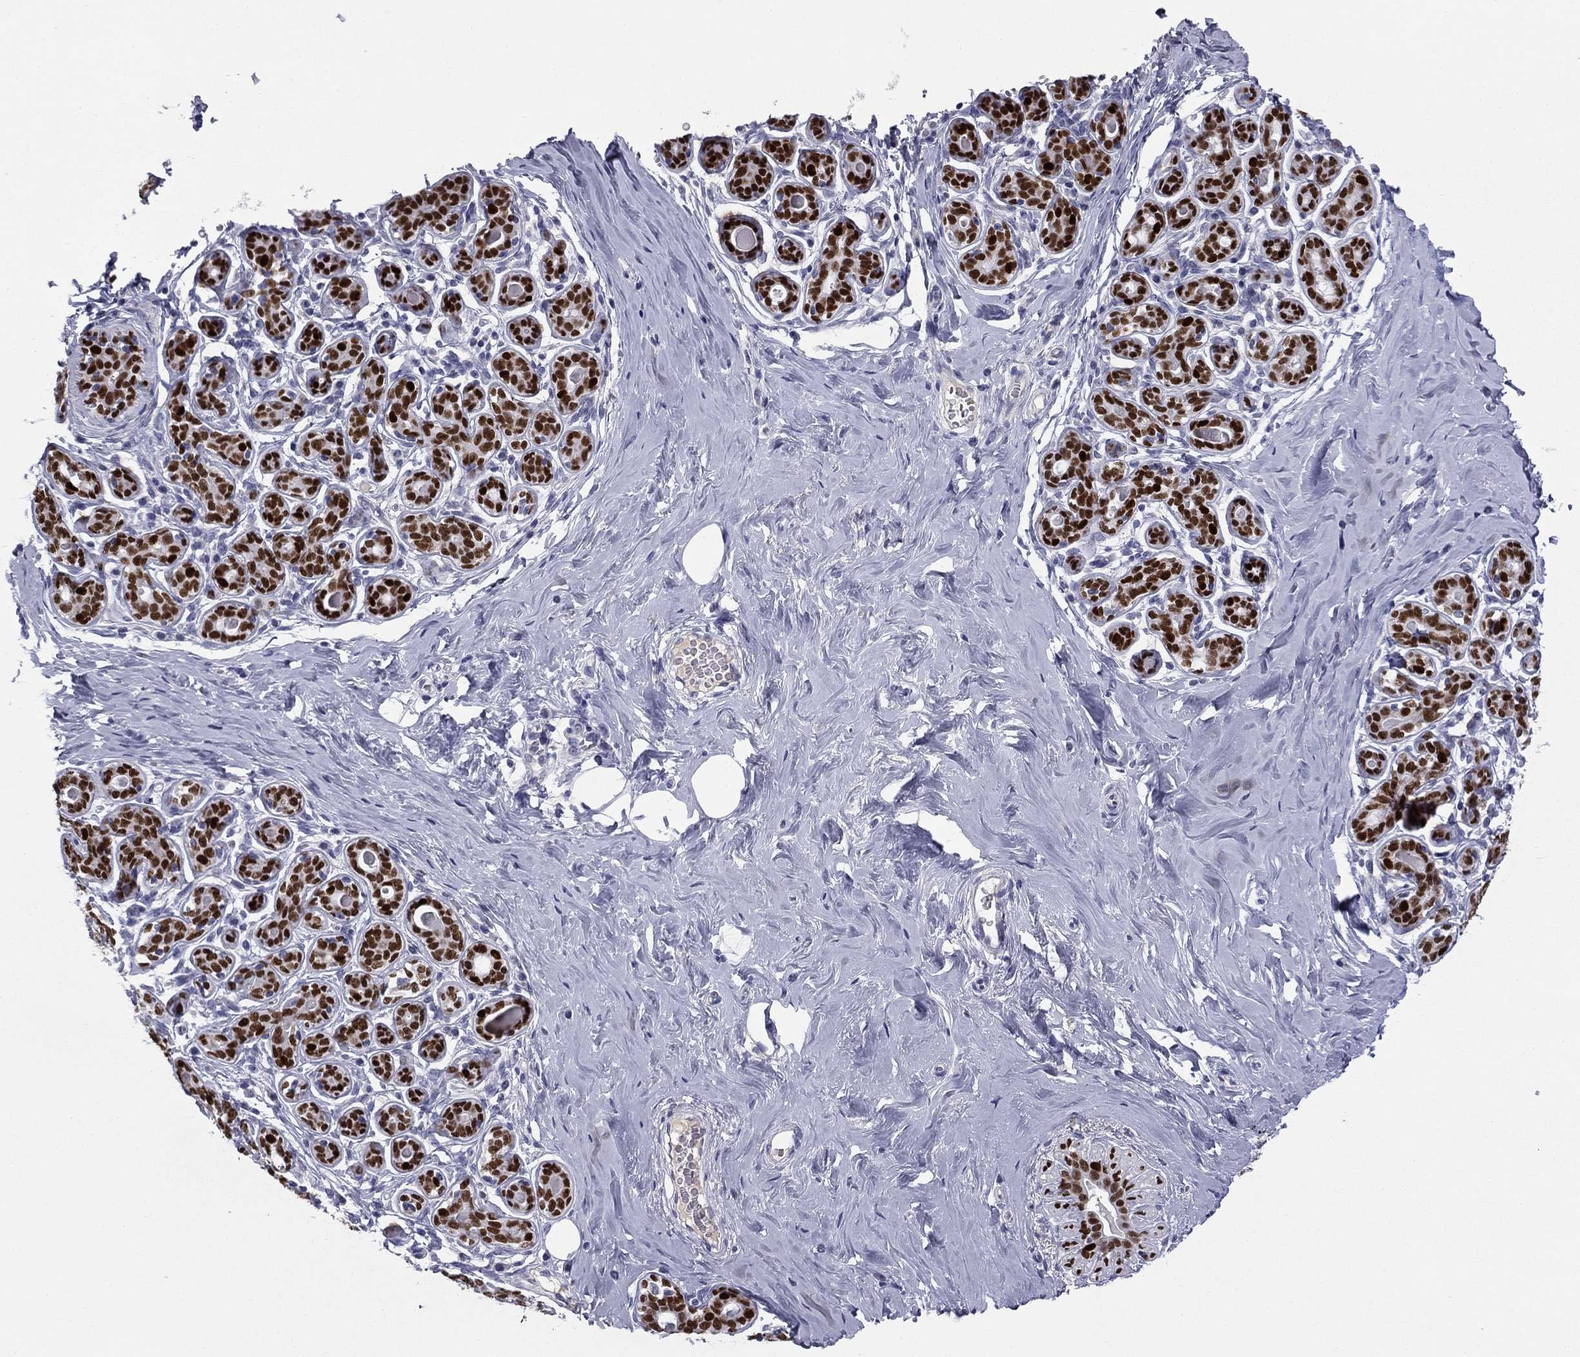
{"staining": {"intensity": "negative", "quantity": "none", "location": "none"}, "tissue": "breast", "cell_type": "Adipocytes", "image_type": "normal", "snomed": [{"axis": "morphology", "description": "Normal tissue, NOS"}, {"axis": "topography", "description": "Skin"}, {"axis": "topography", "description": "Breast"}], "caption": "The histopathology image demonstrates no significant expression in adipocytes of breast.", "gene": "TFAP2B", "patient": {"sex": "female", "age": 43}}